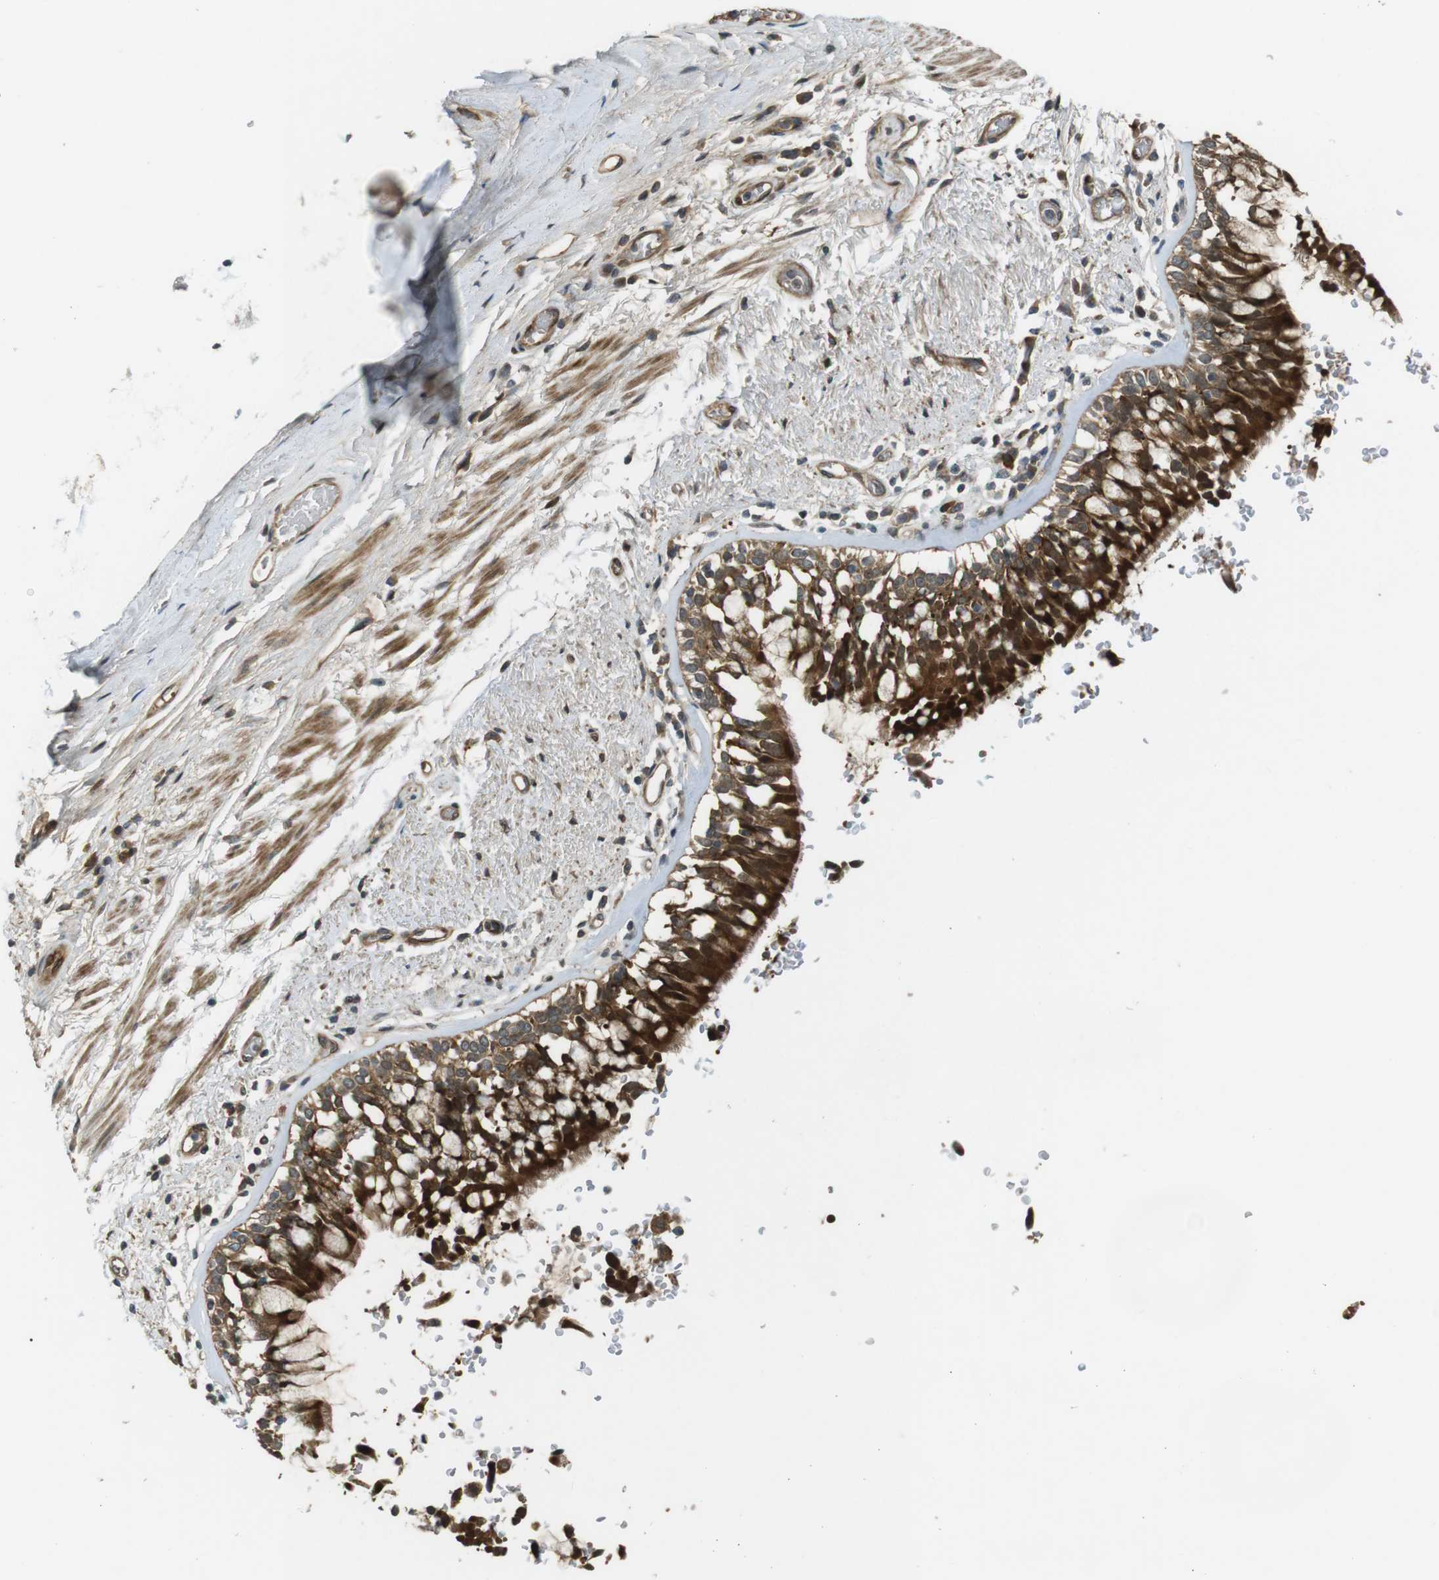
{"staining": {"intensity": "strong", "quantity": ">75%", "location": "cytoplasmic/membranous"}, "tissue": "bronchus", "cell_type": "Respiratory epithelial cells", "image_type": "normal", "snomed": [{"axis": "morphology", "description": "Normal tissue, NOS"}, {"axis": "morphology", "description": "Adenocarcinoma, NOS"}, {"axis": "topography", "description": "Bronchus"}, {"axis": "topography", "description": "Lung"}], "caption": "Immunohistochemical staining of unremarkable bronchus reveals strong cytoplasmic/membranous protein staining in about >75% of respiratory epithelial cells.", "gene": "IFFO2", "patient": {"sex": "male", "age": 71}}